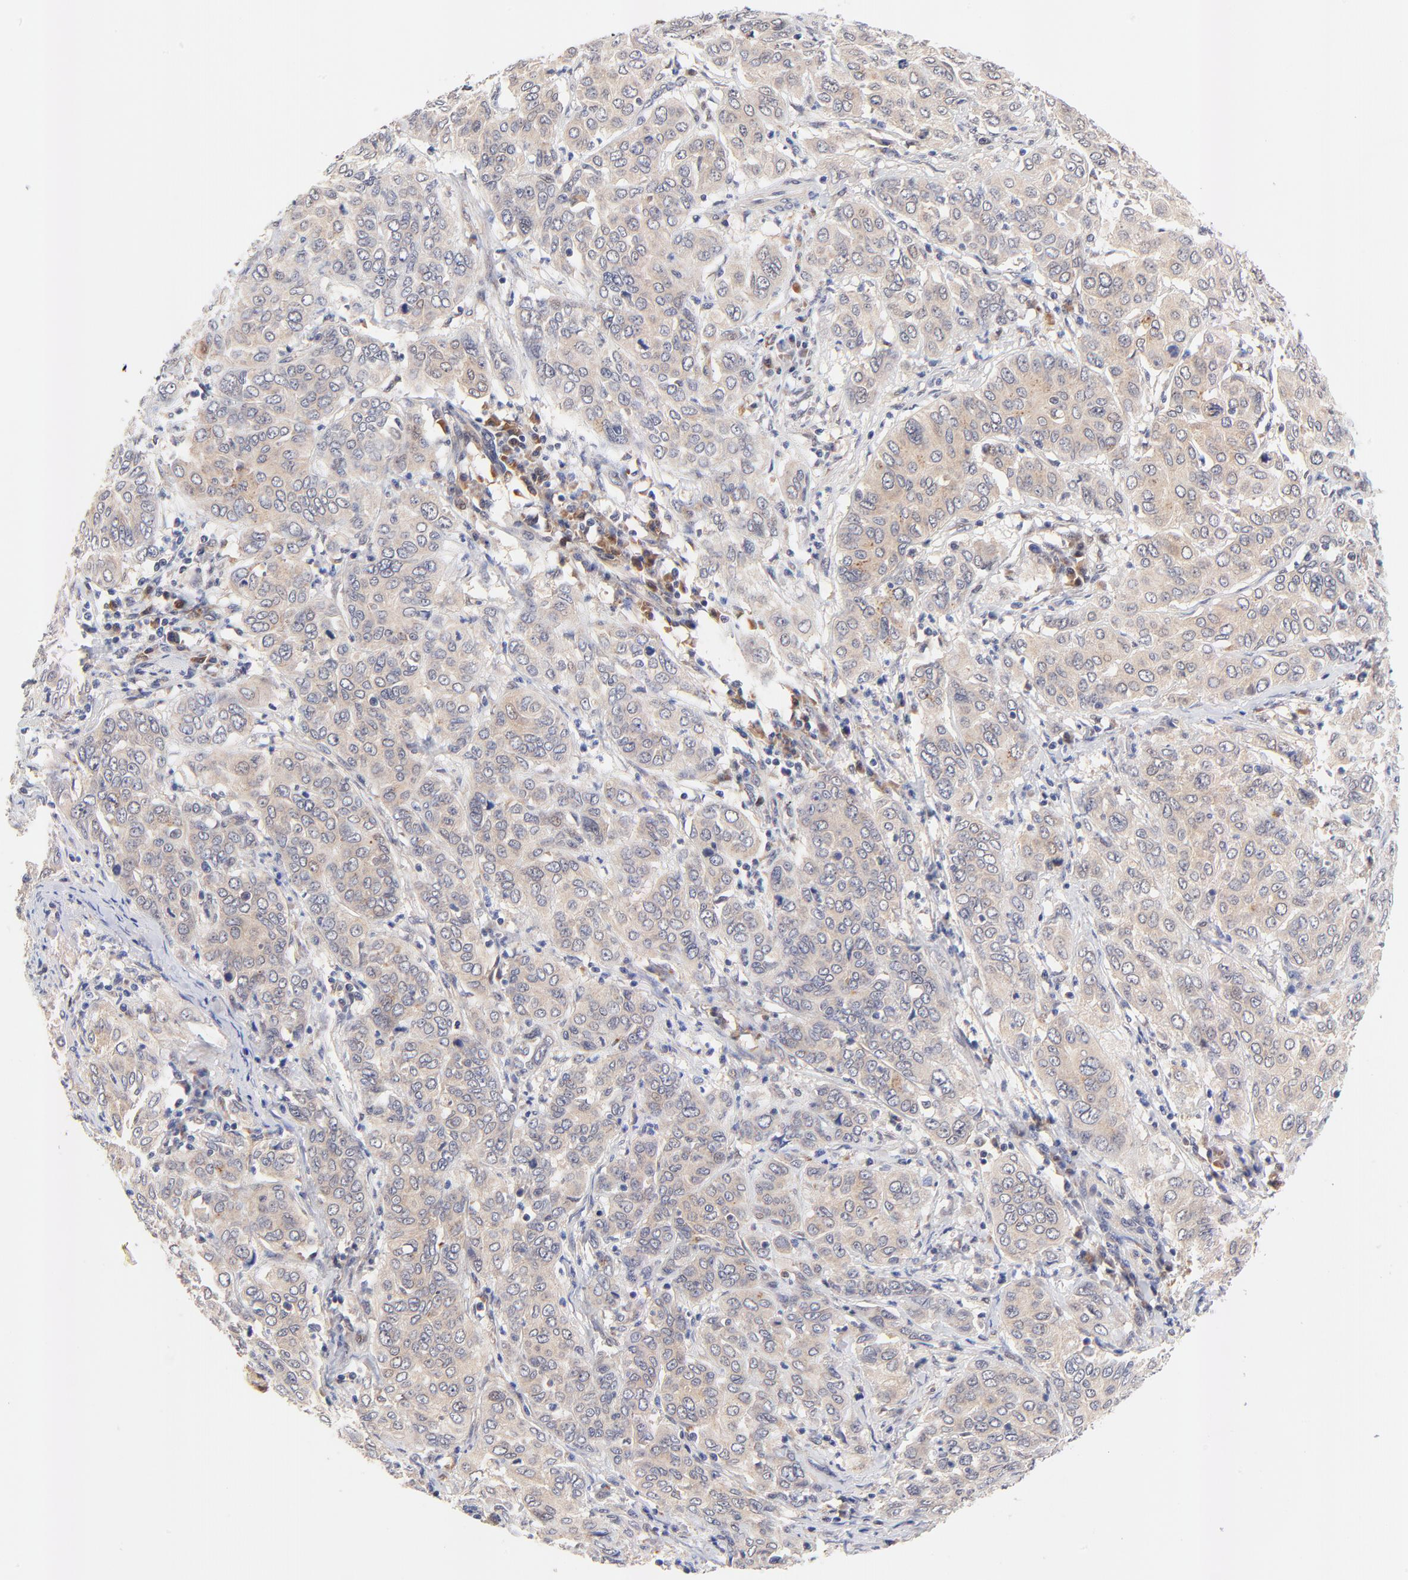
{"staining": {"intensity": "weak", "quantity": ">75%", "location": "cytoplasmic/membranous"}, "tissue": "cervical cancer", "cell_type": "Tumor cells", "image_type": "cancer", "snomed": [{"axis": "morphology", "description": "Squamous cell carcinoma, NOS"}, {"axis": "topography", "description": "Cervix"}], "caption": "Immunohistochemical staining of cervical squamous cell carcinoma reveals low levels of weak cytoplasmic/membranous protein positivity in approximately >75% of tumor cells.", "gene": "TXNL1", "patient": {"sex": "female", "age": 38}}